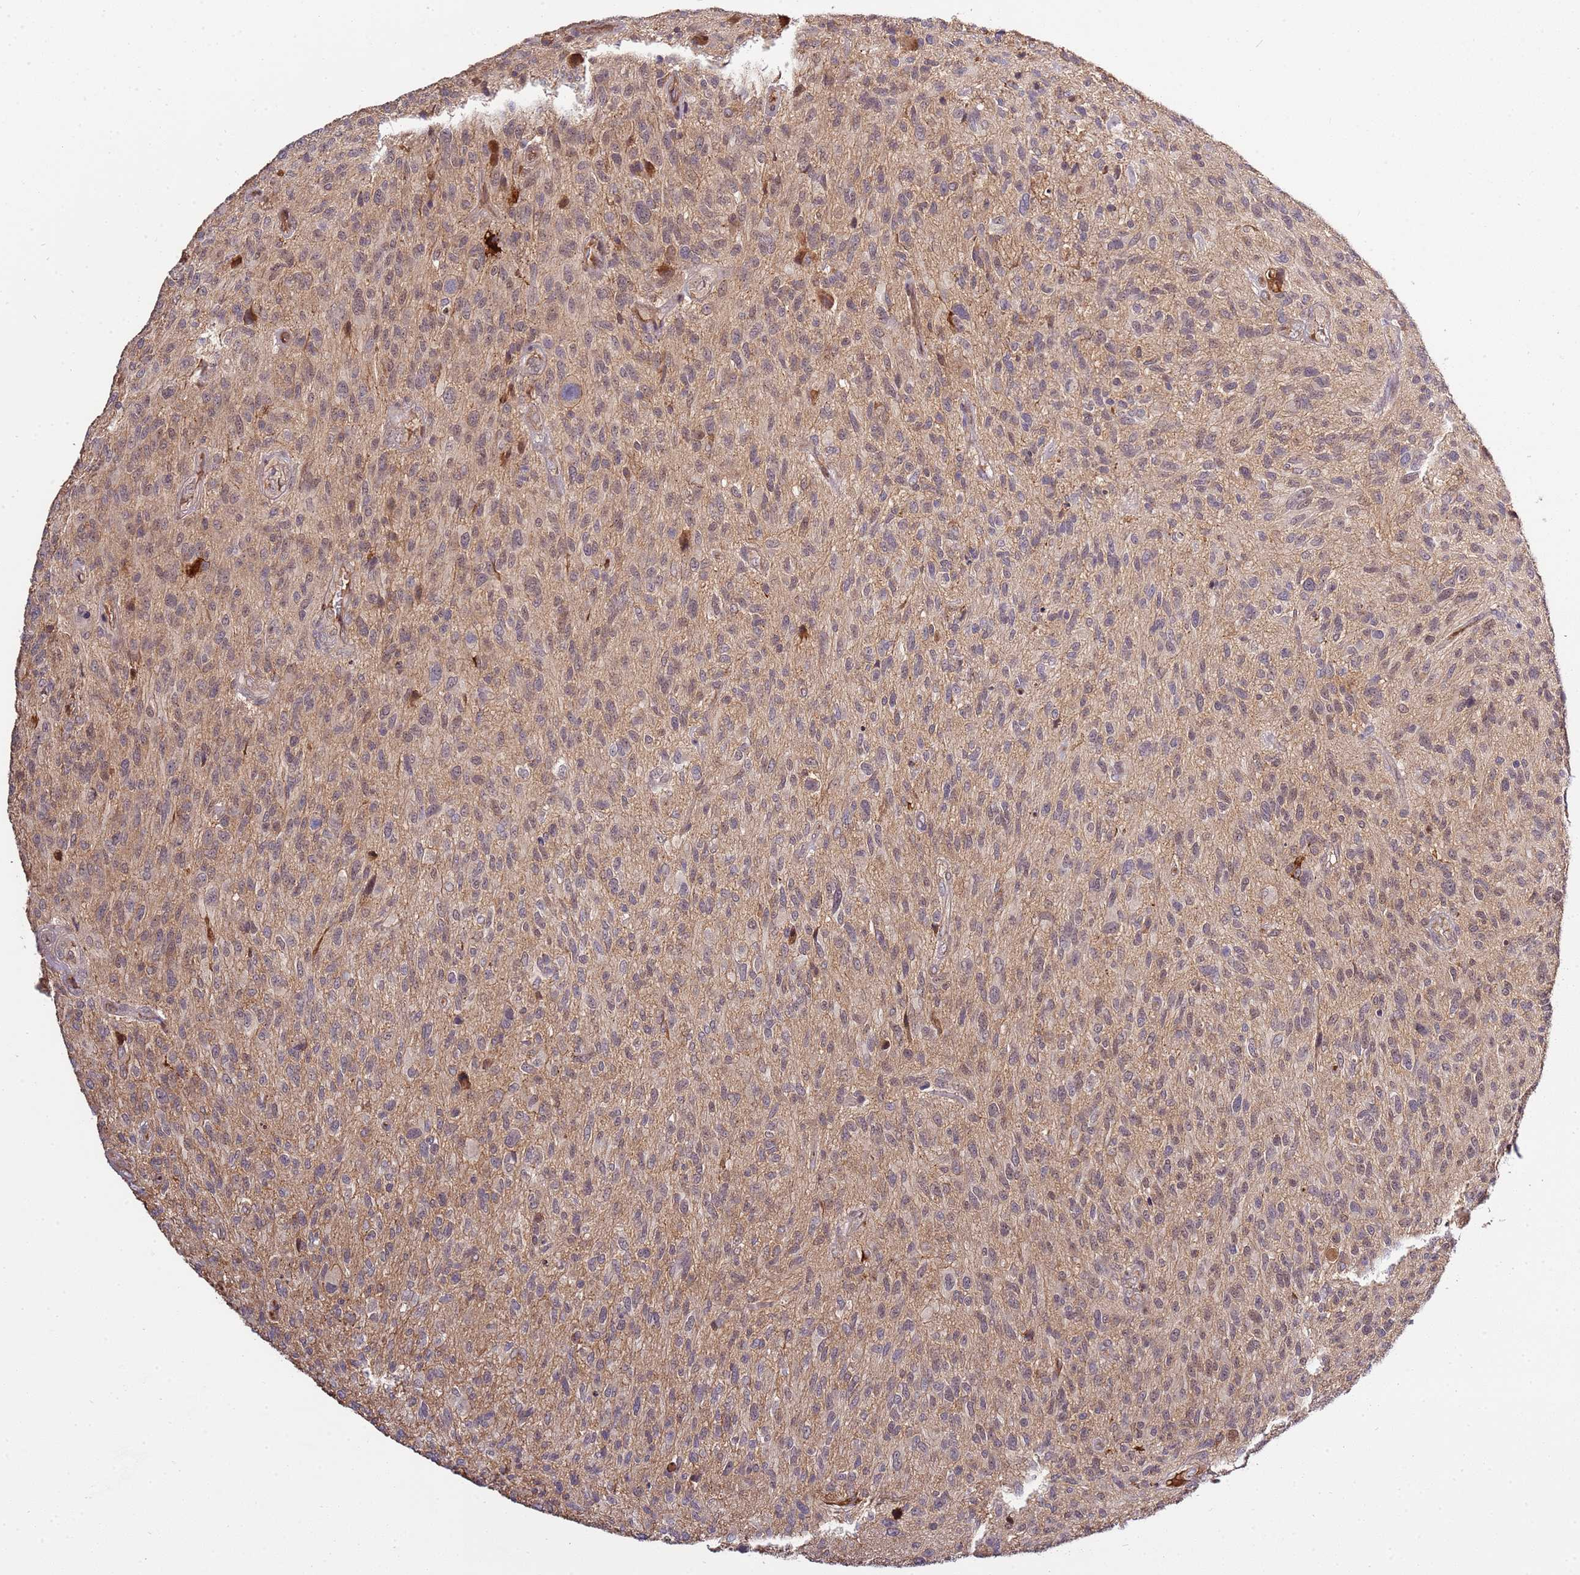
{"staining": {"intensity": "moderate", "quantity": ">75%", "location": "cytoplasmic/membranous,nuclear"}, "tissue": "glioma", "cell_type": "Tumor cells", "image_type": "cancer", "snomed": [{"axis": "morphology", "description": "Glioma, malignant, High grade"}, {"axis": "topography", "description": "Brain"}], "caption": "A photomicrograph of glioma stained for a protein shows moderate cytoplasmic/membranous and nuclear brown staining in tumor cells. (IHC, brightfield microscopy, high magnification).", "gene": "ZNF624", "patient": {"sex": "male", "age": 47}}